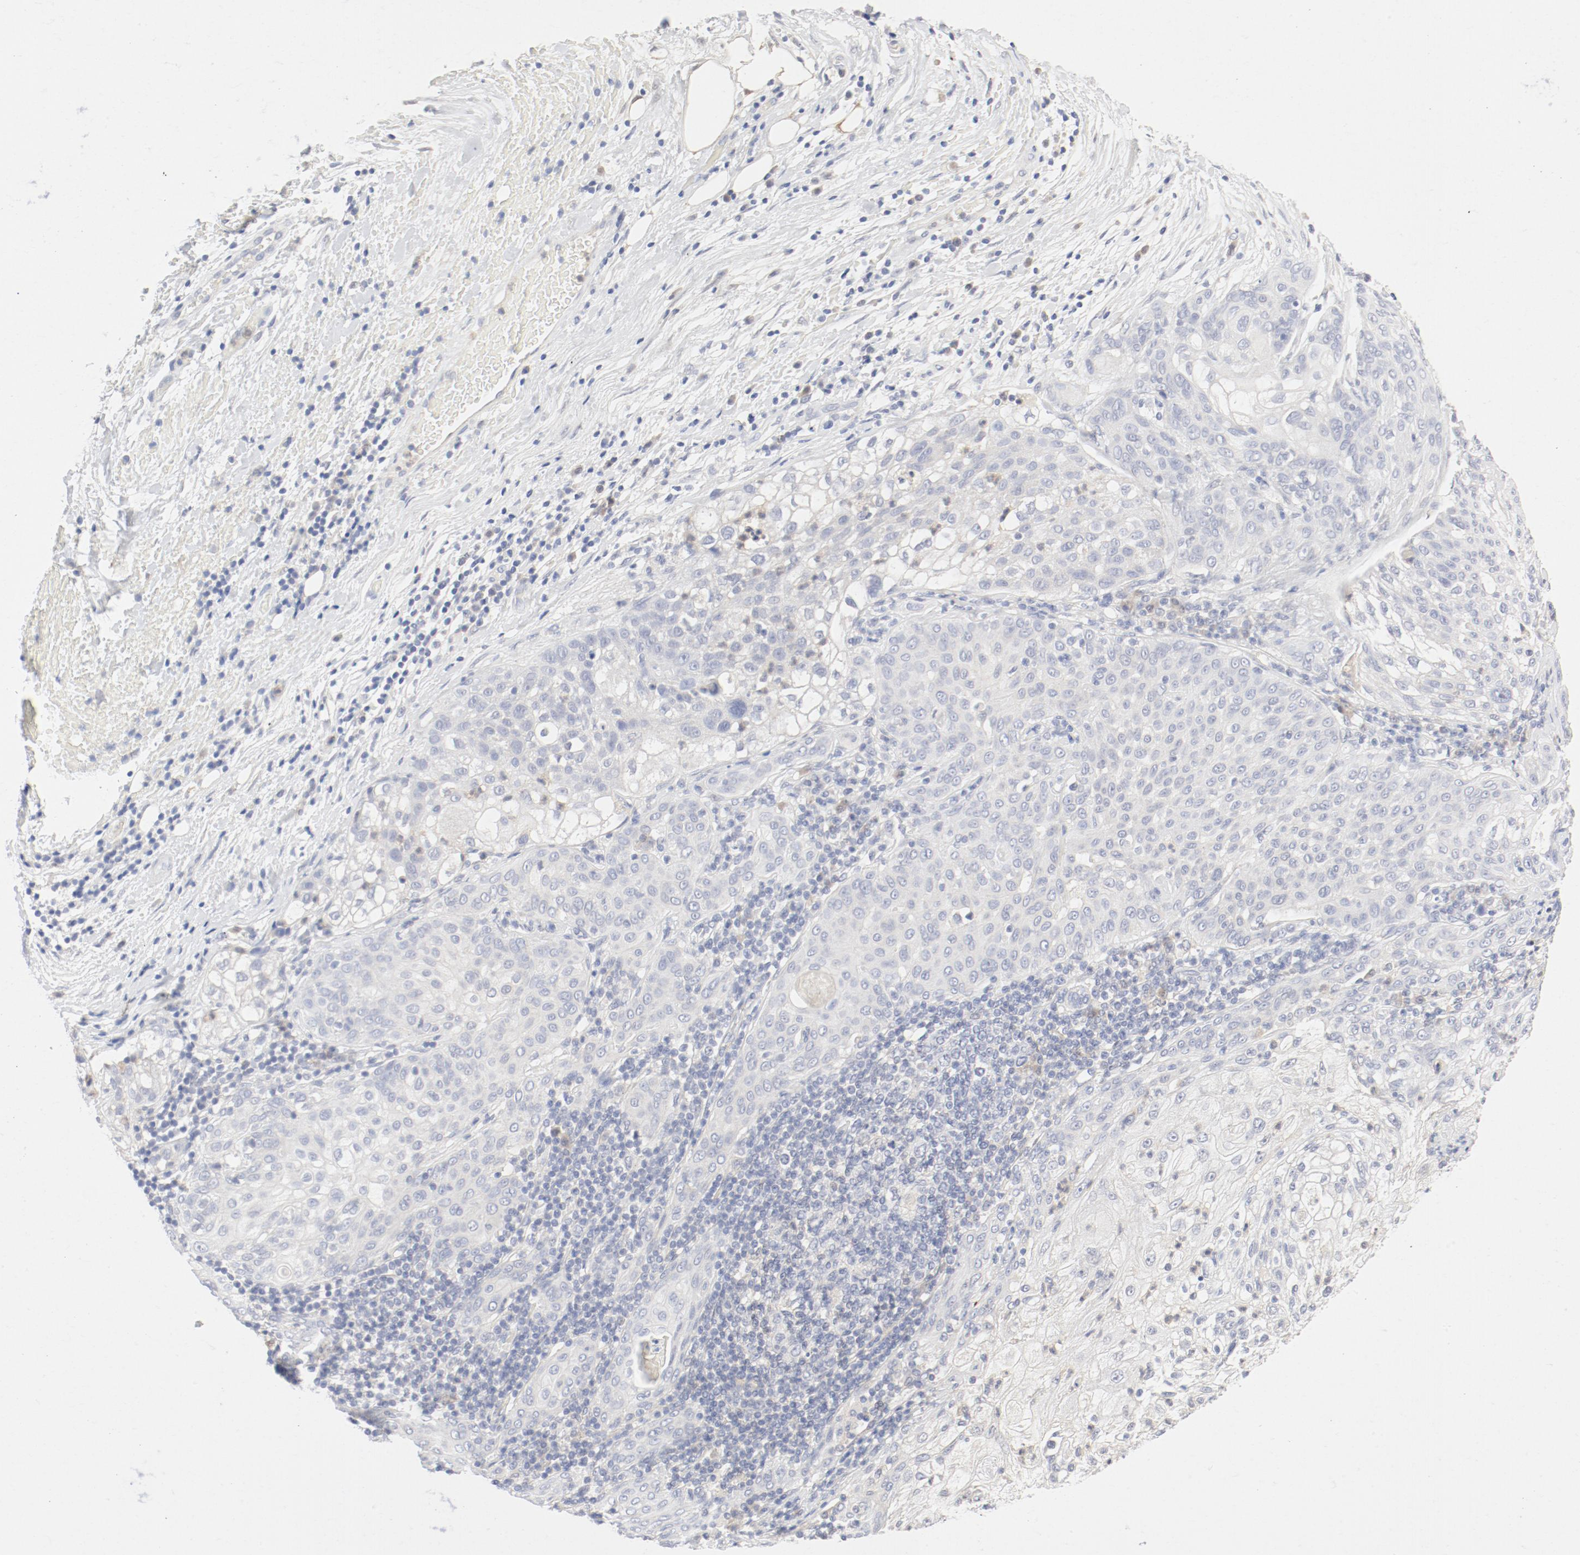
{"staining": {"intensity": "negative", "quantity": "none", "location": "none"}, "tissue": "lung cancer", "cell_type": "Tumor cells", "image_type": "cancer", "snomed": [{"axis": "morphology", "description": "Inflammation, NOS"}, {"axis": "morphology", "description": "Squamous cell carcinoma, NOS"}, {"axis": "topography", "description": "Lymph node"}, {"axis": "topography", "description": "Soft tissue"}, {"axis": "topography", "description": "Lung"}], "caption": "High magnification brightfield microscopy of lung cancer stained with DAB (brown) and counterstained with hematoxylin (blue): tumor cells show no significant positivity.", "gene": "PGM1", "patient": {"sex": "male", "age": 66}}